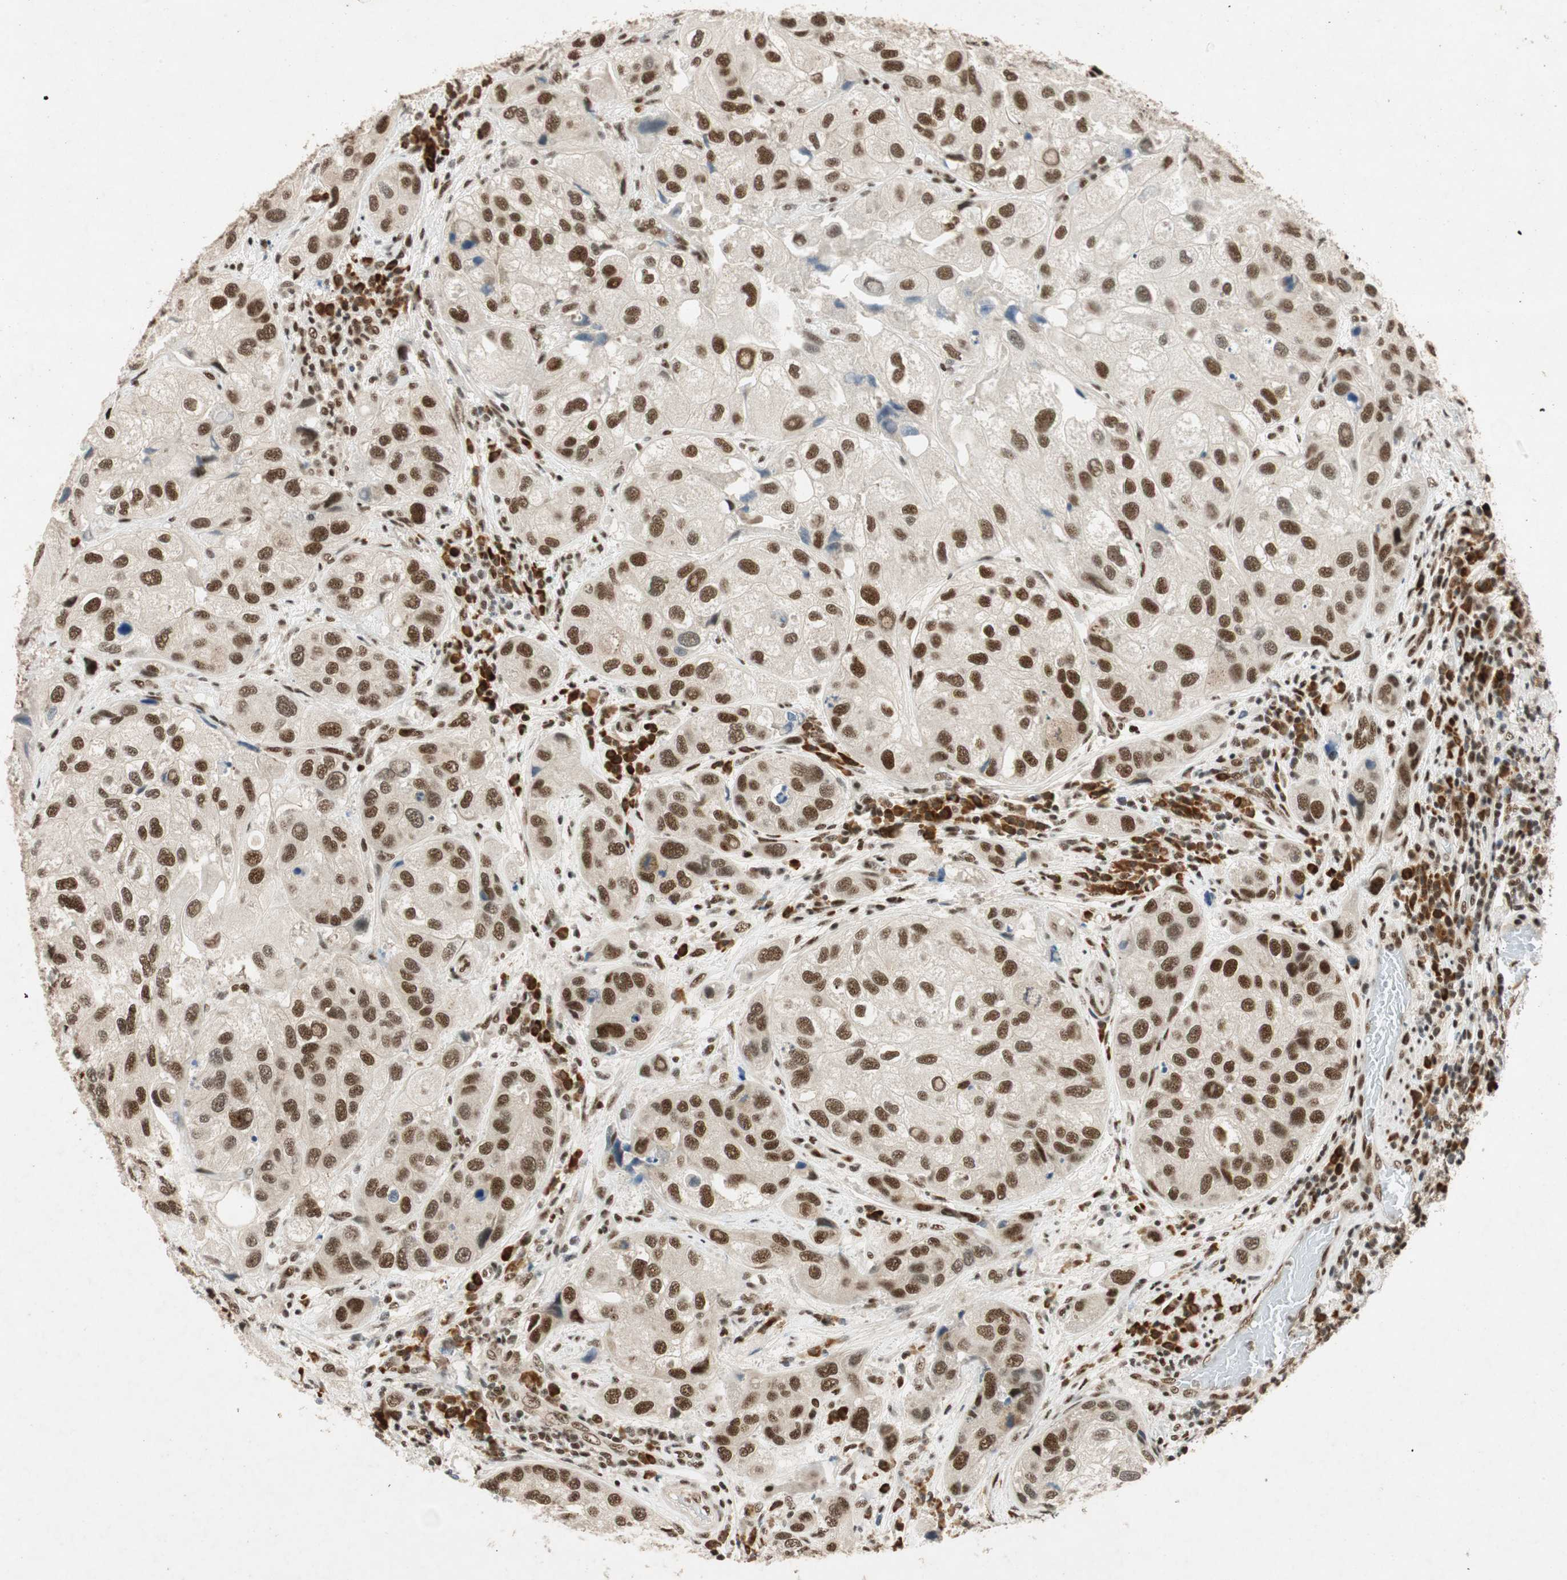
{"staining": {"intensity": "strong", "quantity": ">75%", "location": "nuclear"}, "tissue": "urothelial cancer", "cell_type": "Tumor cells", "image_type": "cancer", "snomed": [{"axis": "morphology", "description": "Urothelial carcinoma, High grade"}, {"axis": "topography", "description": "Urinary bladder"}], "caption": "Human urothelial cancer stained with a brown dye displays strong nuclear positive staining in approximately >75% of tumor cells.", "gene": "NCBP3", "patient": {"sex": "female", "age": 64}}